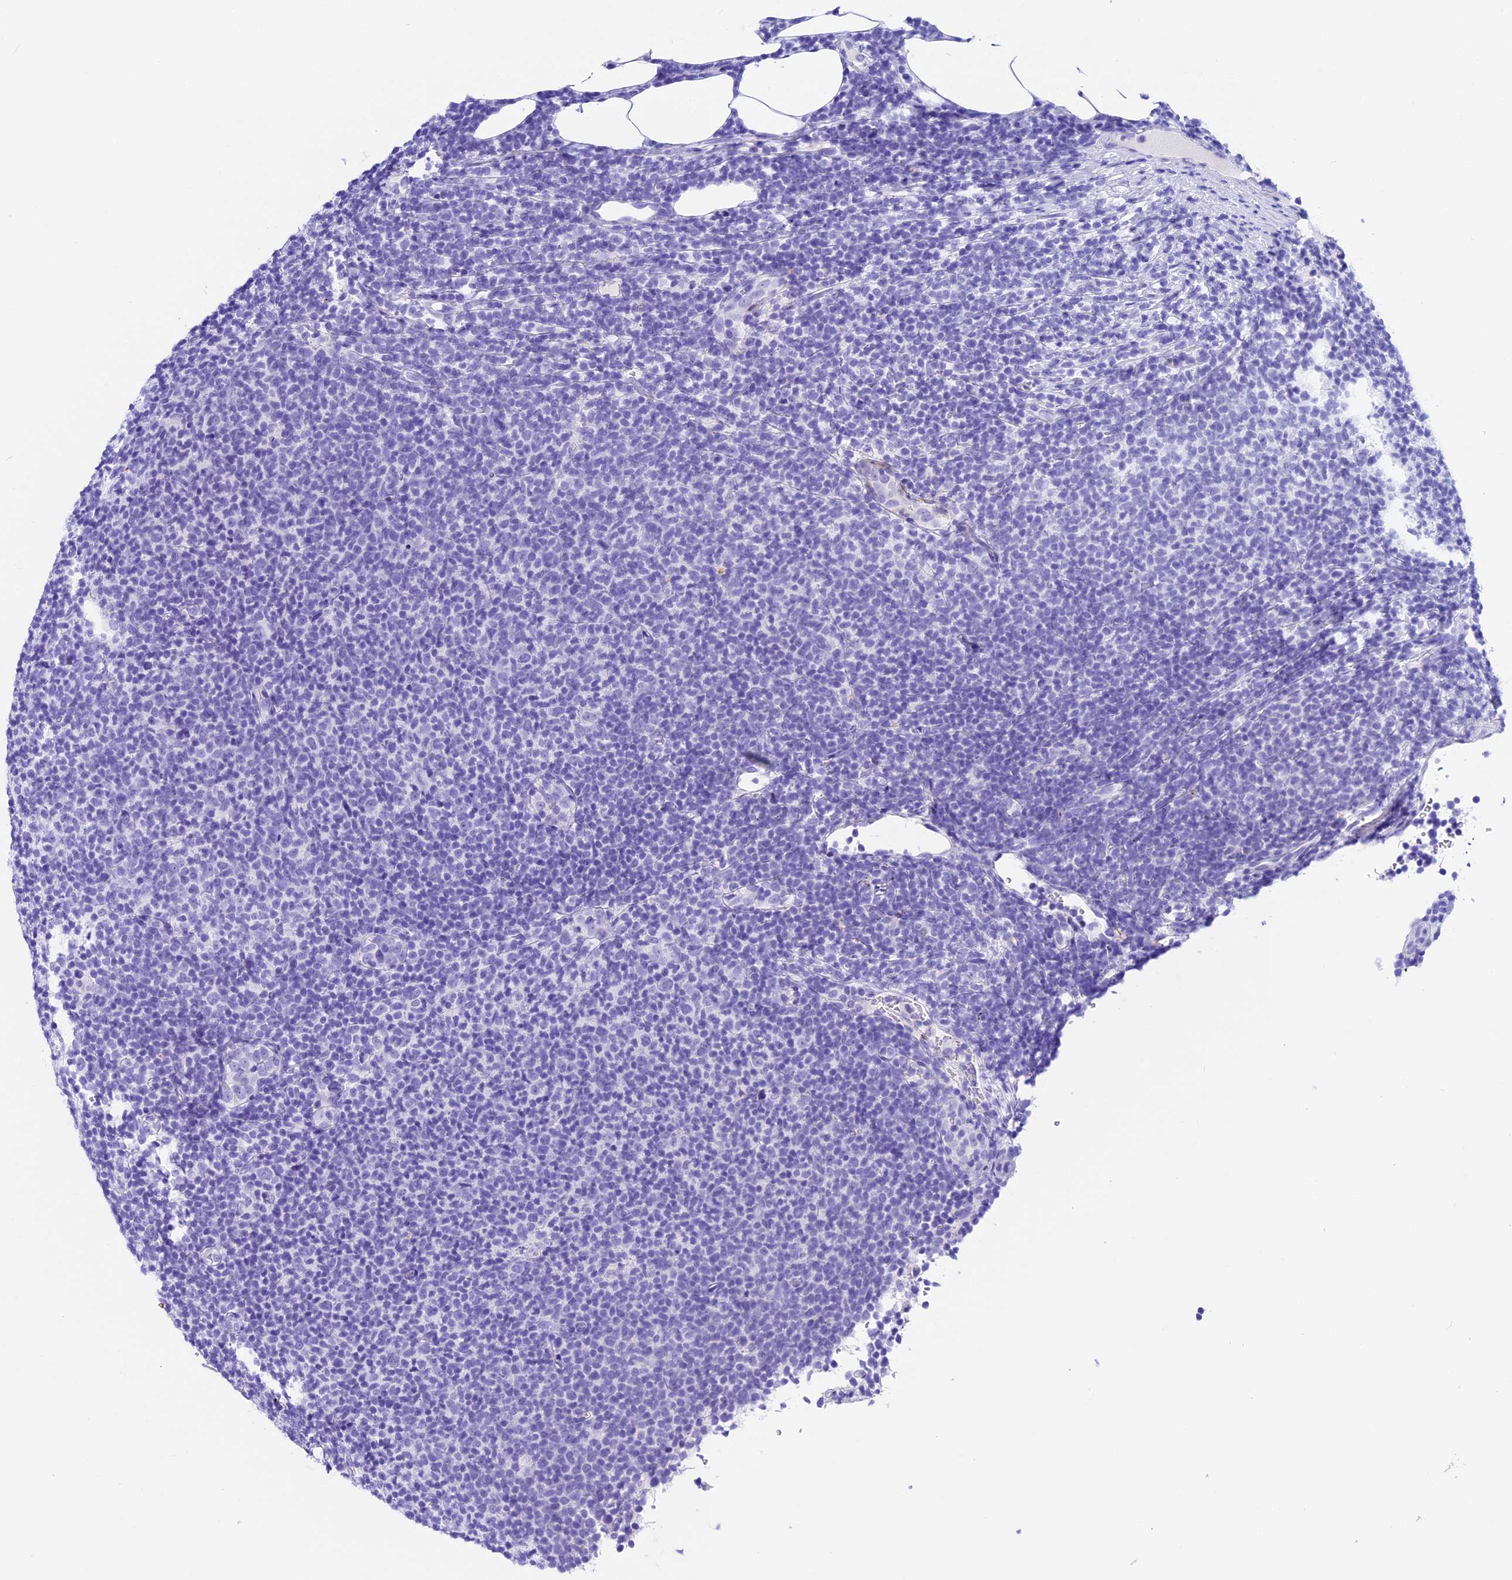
{"staining": {"intensity": "negative", "quantity": "none", "location": "none"}, "tissue": "lymphoma", "cell_type": "Tumor cells", "image_type": "cancer", "snomed": [{"axis": "morphology", "description": "Malignant lymphoma, non-Hodgkin's type, Low grade"}, {"axis": "topography", "description": "Lymph node"}], "caption": "Protein analysis of lymphoma shows no significant expression in tumor cells.", "gene": "PSG11", "patient": {"sex": "male", "age": 66}}